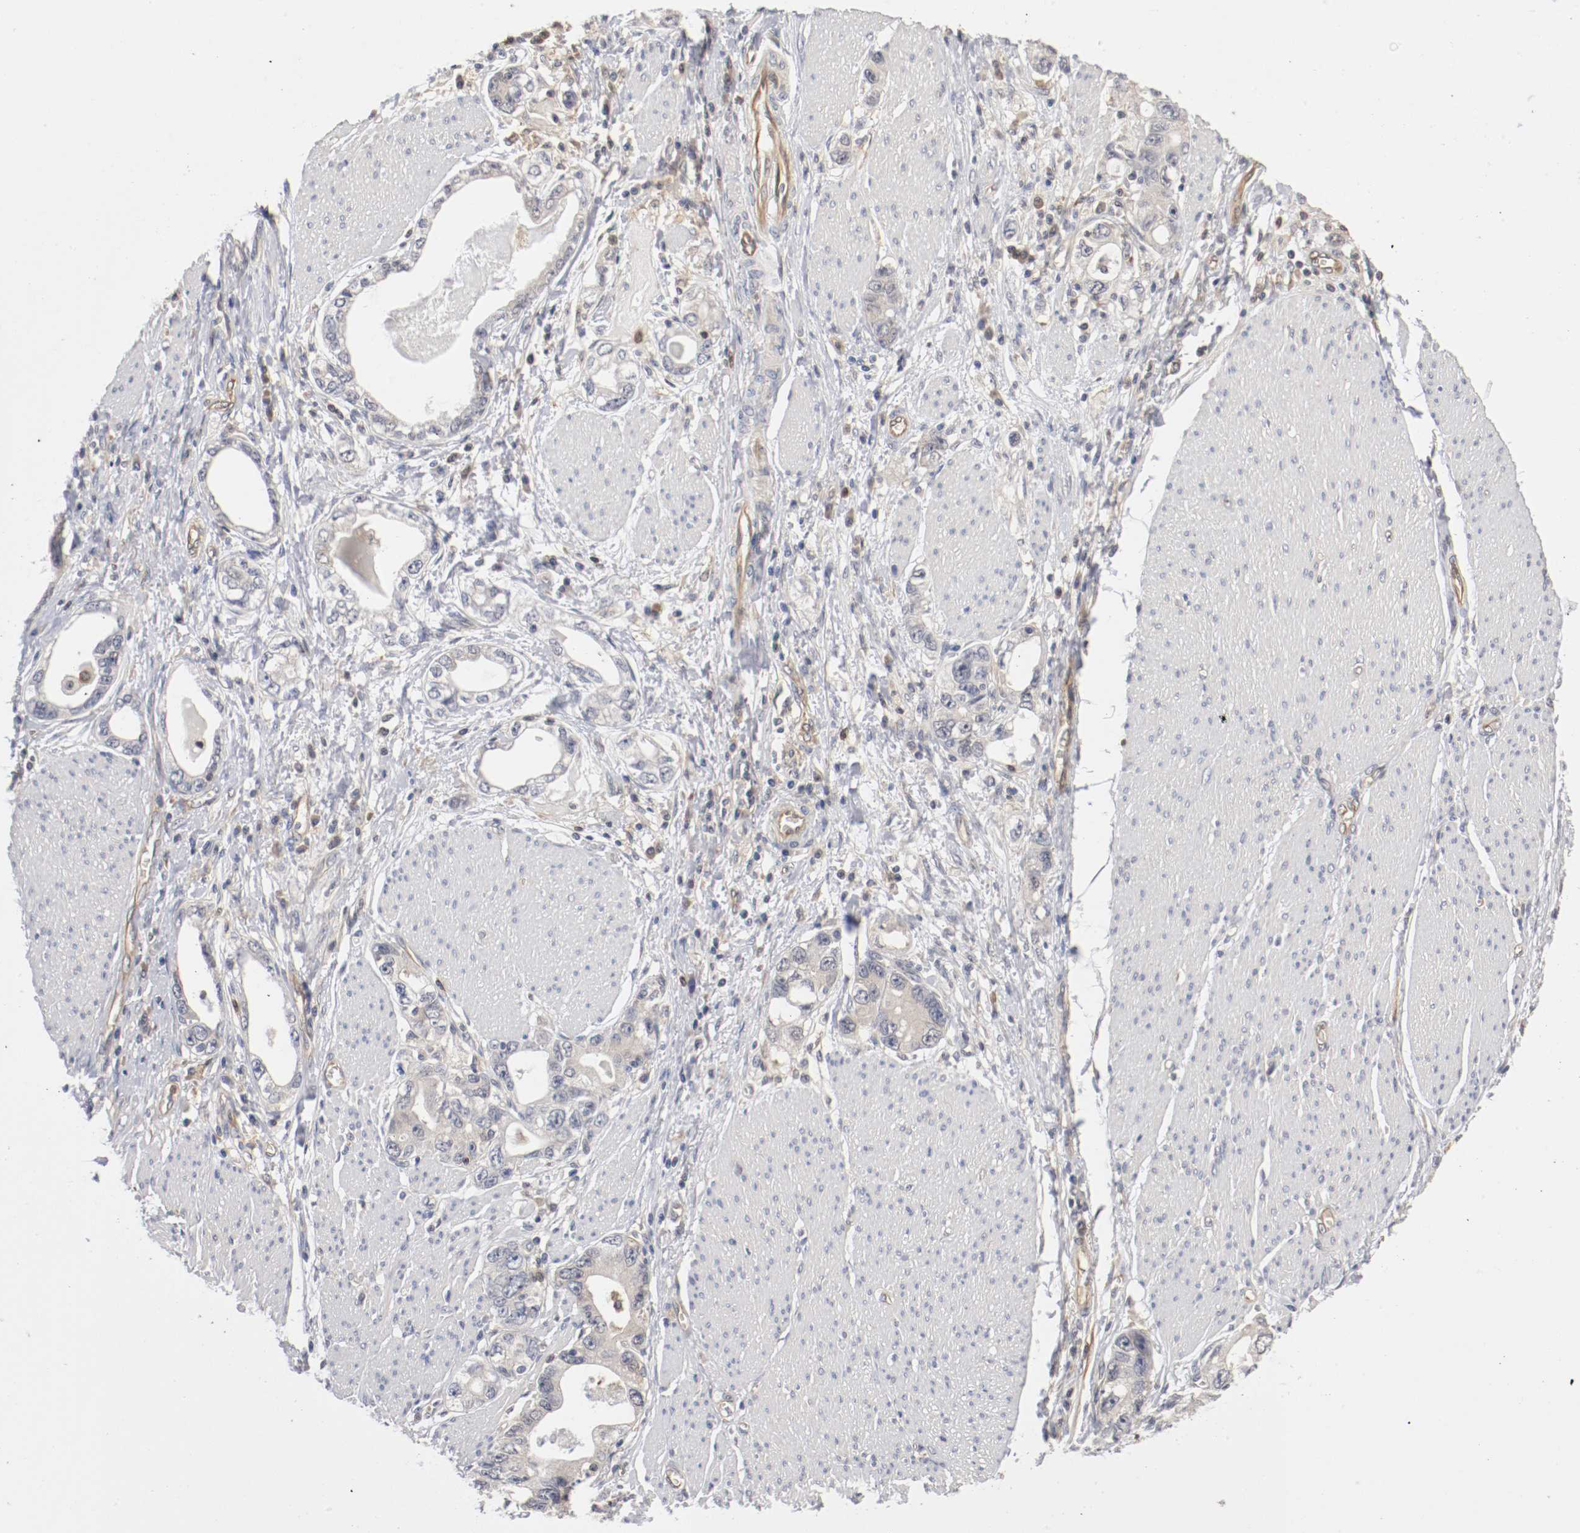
{"staining": {"intensity": "weak", "quantity": "25%-75%", "location": "cytoplasmic/membranous"}, "tissue": "stomach cancer", "cell_type": "Tumor cells", "image_type": "cancer", "snomed": [{"axis": "morphology", "description": "Adenocarcinoma, NOS"}, {"axis": "topography", "description": "Stomach, lower"}], "caption": "DAB (3,3'-diaminobenzidine) immunohistochemical staining of human stomach adenocarcinoma displays weak cytoplasmic/membranous protein positivity in approximately 25%-75% of tumor cells.", "gene": "RBM23", "patient": {"sex": "female", "age": 93}}